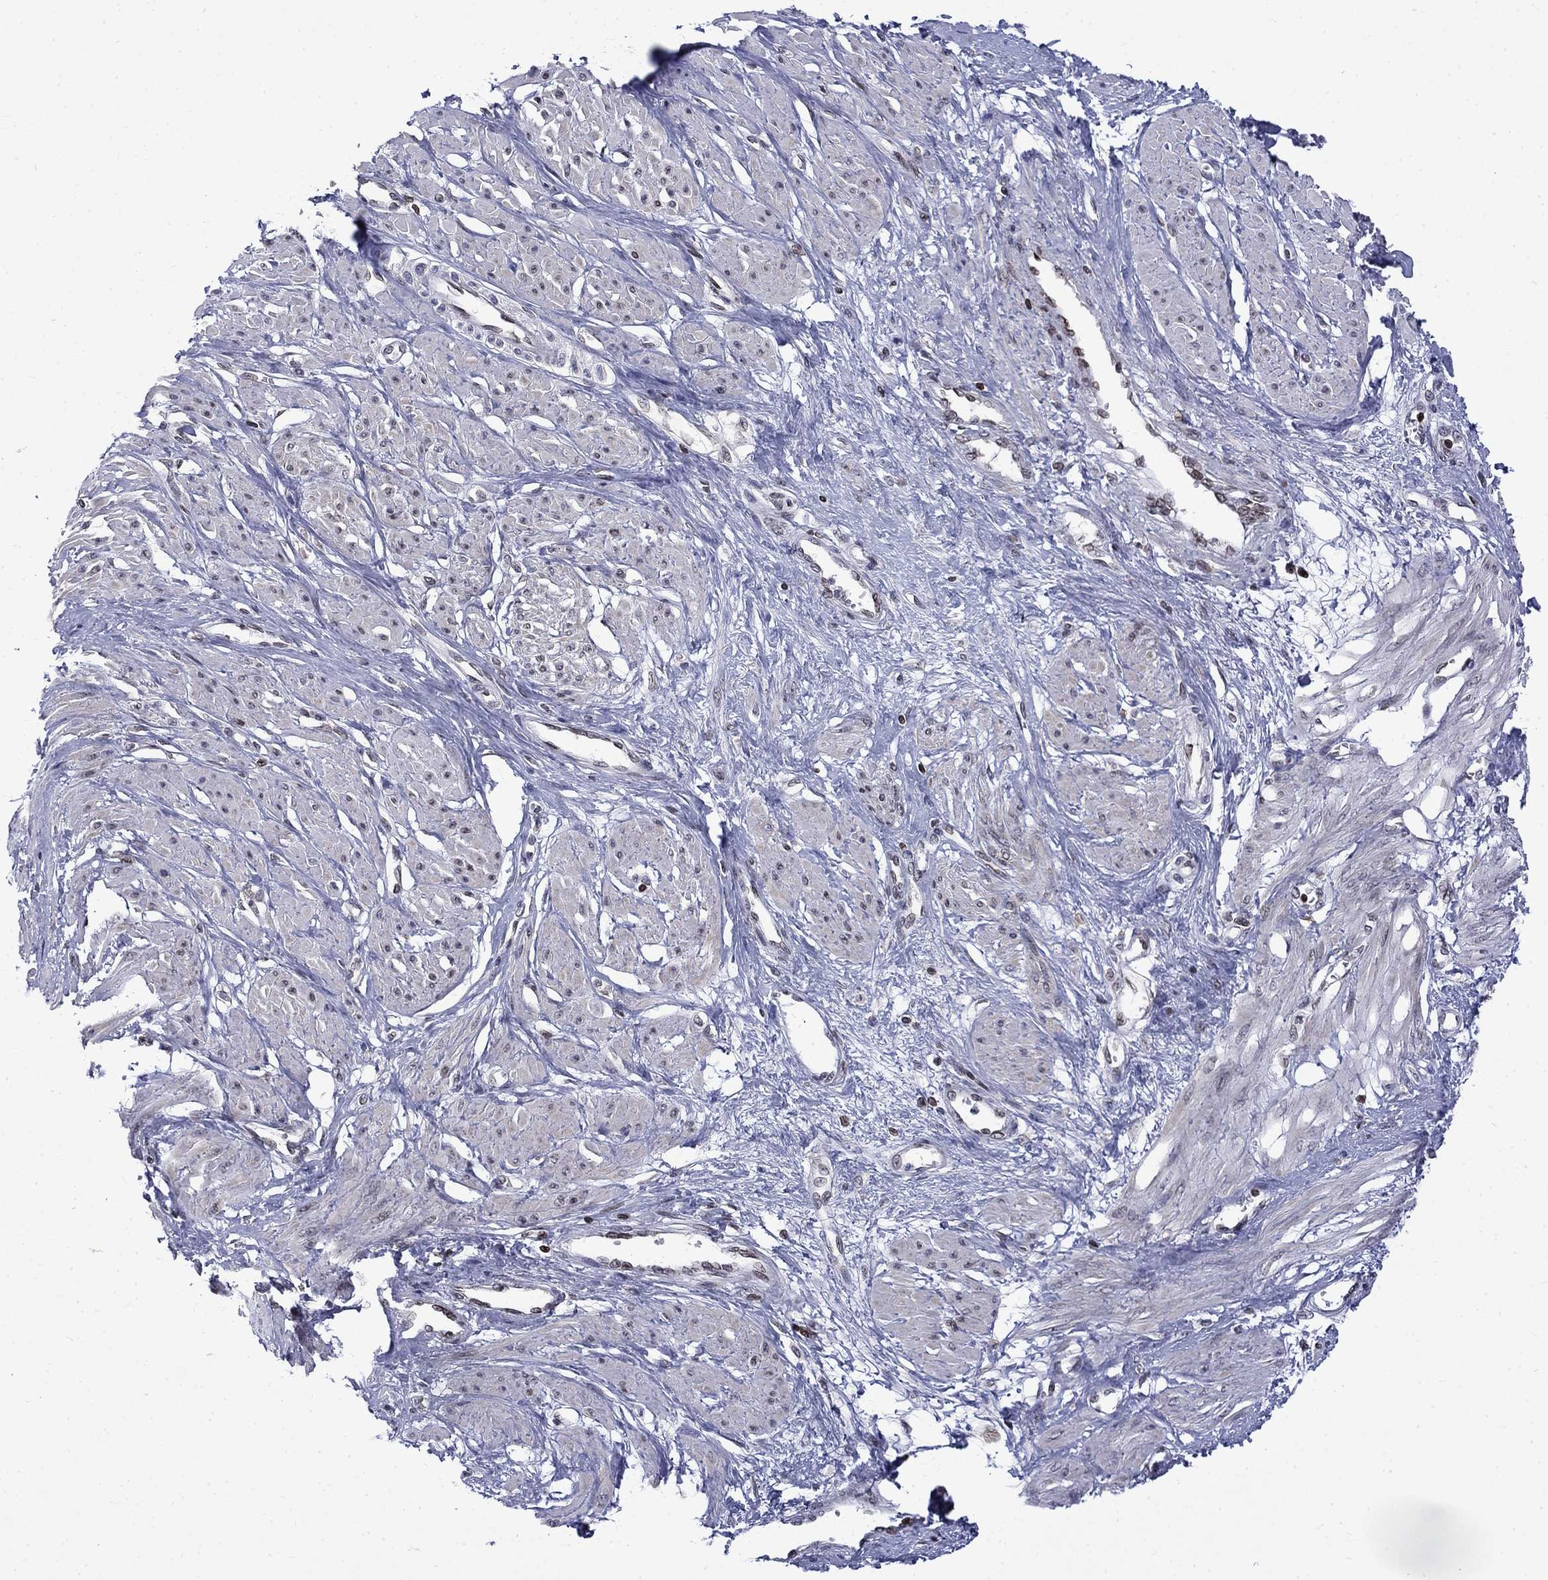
{"staining": {"intensity": "negative", "quantity": "none", "location": "none"}, "tissue": "smooth muscle", "cell_type": "Smooth muscle cells", "image_type": "normal", "snomed": [{"axis": "morphology", "description": "Normal tissue, NOS"}, {"axis": "topography", "description": "Smooth muscle"}, {"axis": "topography", "description": "Uterus"}], "caption": "The image reveals no significant expression in smooth muscle cells of smooth muscle. Nuclei are stained in blue.", "gene": "SLA", "patient": {"sex": "female", "age": 39}}